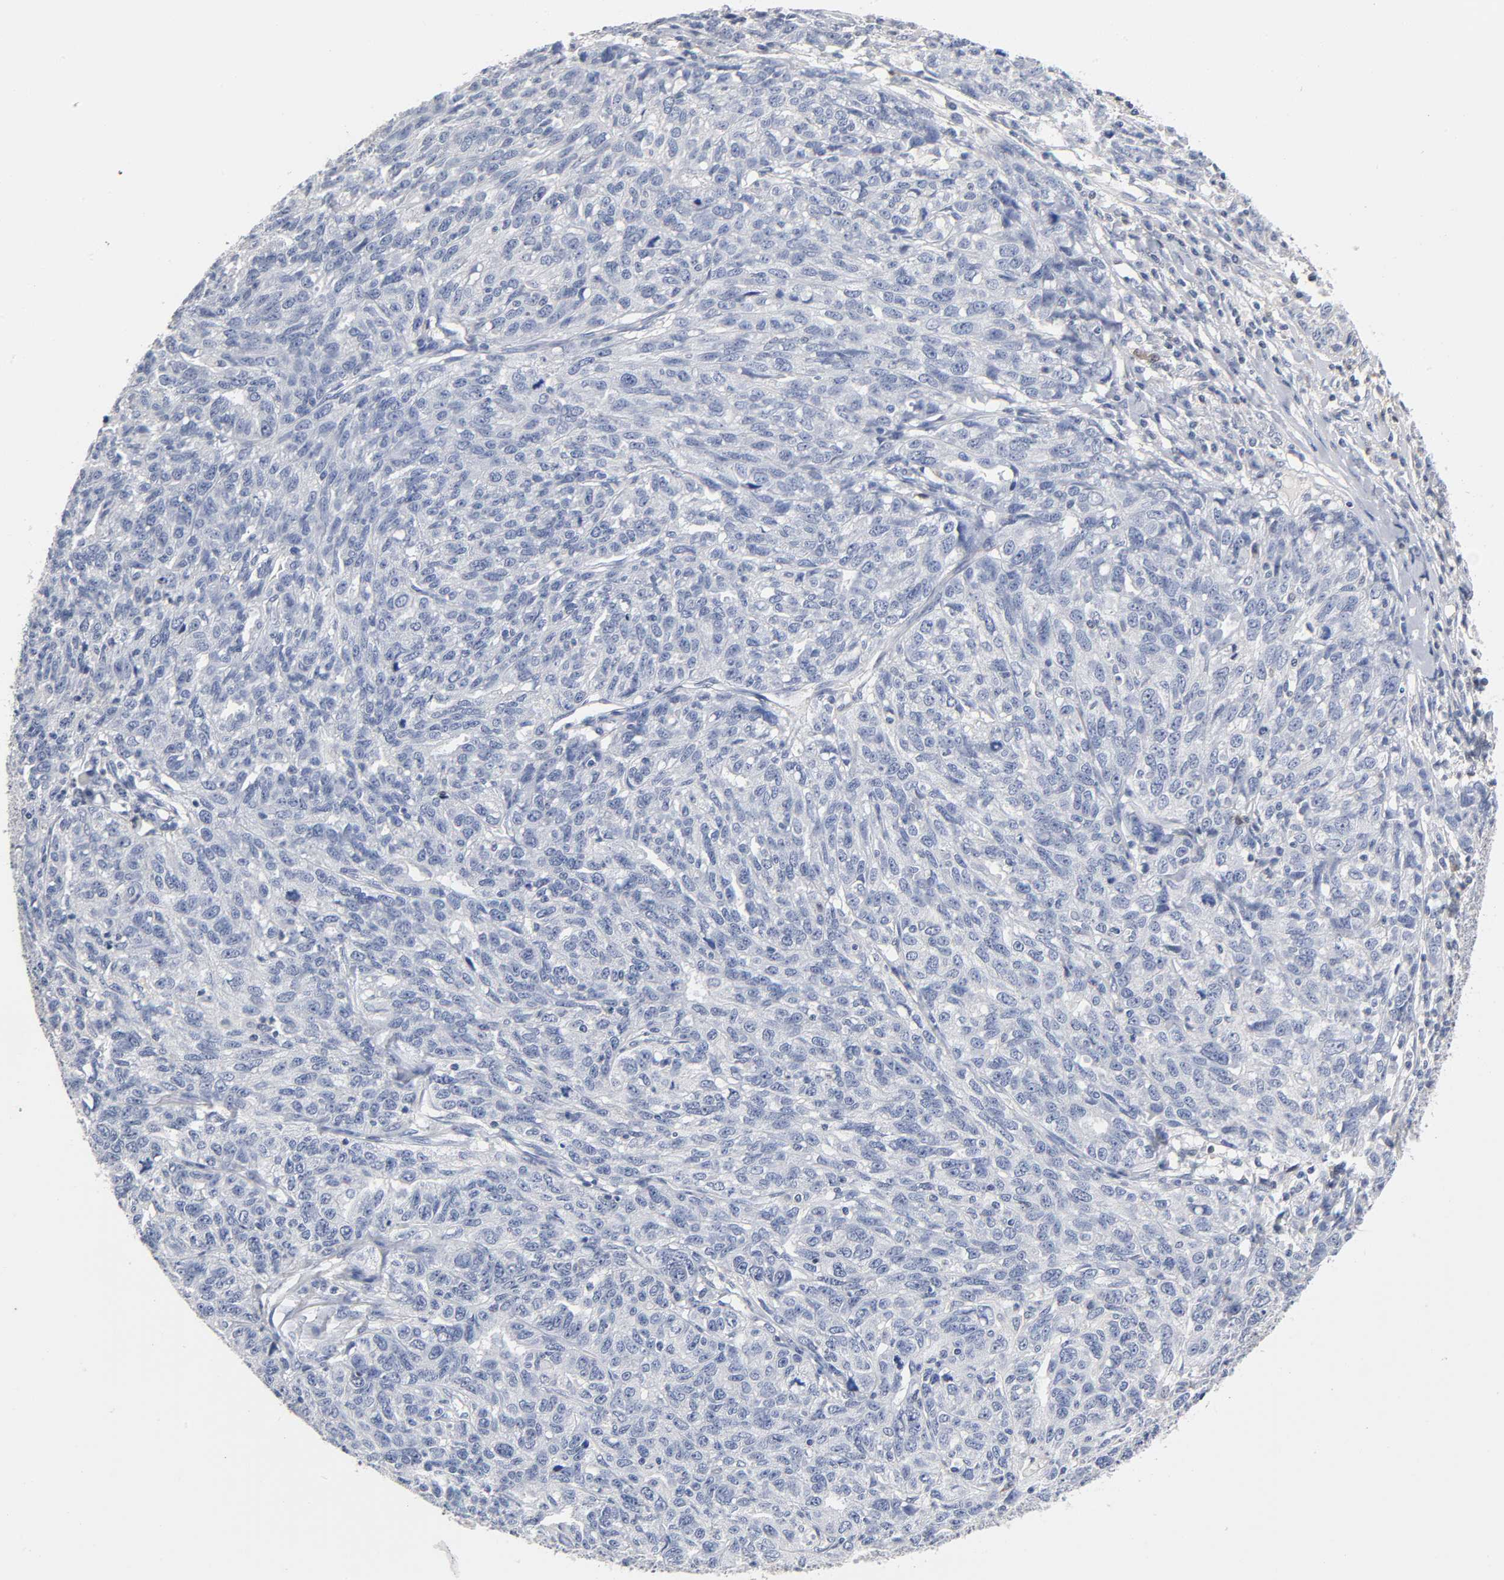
{"staining": {"intensity": "negative", "quantity": "none", "location": "none"}, "tissue": "ovarian cancer", "cell_type": "Tumor cells", "image_type": "cancer", "snomed": [{"axis": "morphology", "description": "Cystadenocarcinoma, serous, NOS"}, {"axis": "topography", "description": "Ovary"}], "caption": "Tumor cells show no significant staining in ovarian serous cystadenocarcinoma.", "gene": "NFATC1", "patient": {"sex": "female", "age": 71}}